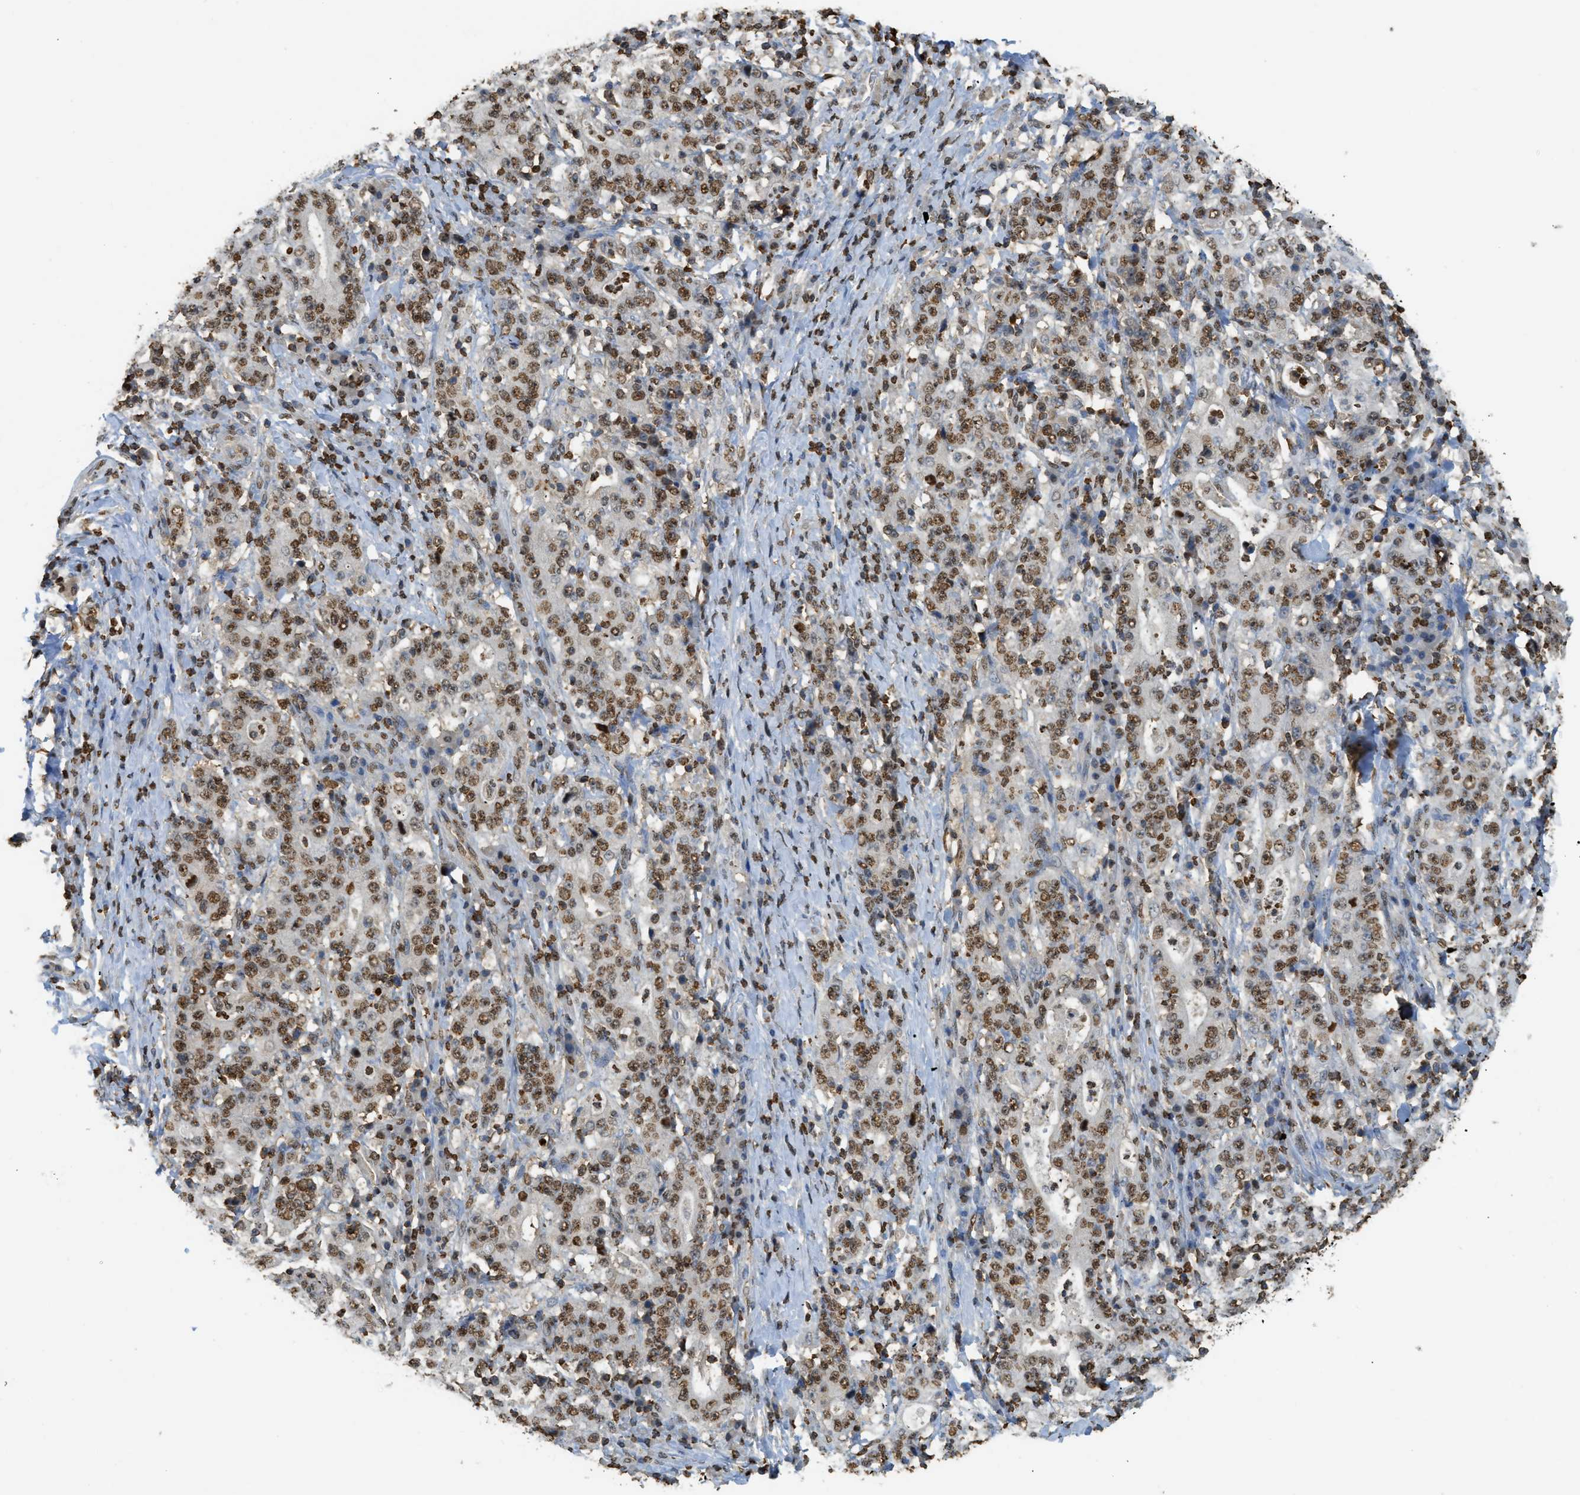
{"staining": {"intensity": "moderate", "quantity": ">75%", "location": "nuclear"}, "tissue": "stomach cancer", "cell_type": "Tumor cells", "image_type": "cancer", "snomed": [{"axis": "morphology", "description": "Normal tissue, NOS"}, {"axis": "morphology", "description": "Adenocarcinoma, NOS"}, {"axis": "topography", "description": "Stomach, upper"}, {"axis": "topography", "description": "Stomach"}], "caption": "A brown stain highlights moderate nuclear expression of a protein in human stomach cancer tumor cells.", "gene": "NR5A2", "patient": {"sex": "male", "age": 59}}